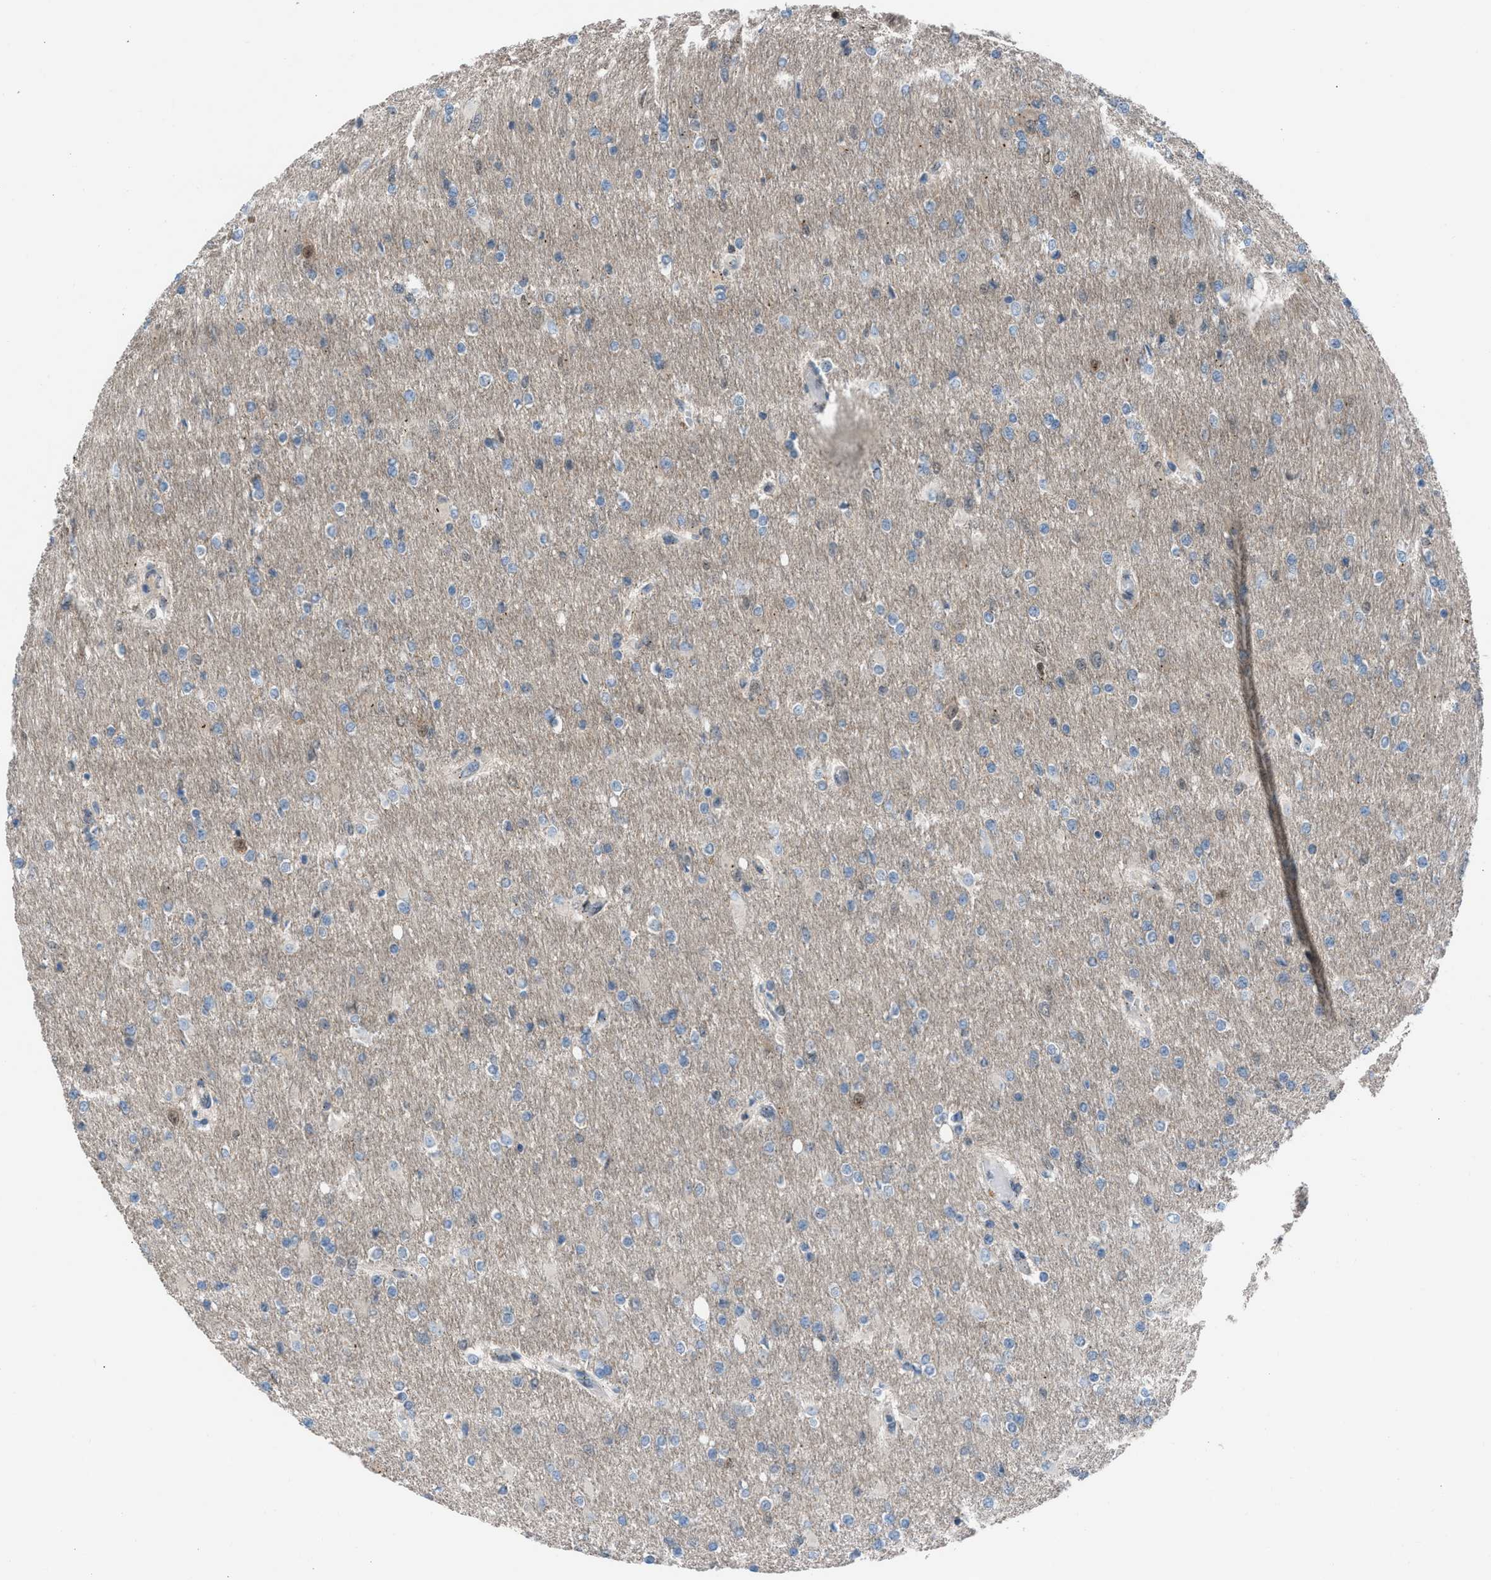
{"staining": {"intensity": "weak", "quantity": "<25%", "location": "nuclear"}, "tissue": "glioma", "cell_type": "Tumor cells", "image_type": "cancer", "snomed": [{"axis": "morphology", "description": "Glioma, malignant, High grade"}, {"axis": "topography", "description": "Cerebral cortex"}], "caption": "Tumor cells show no significant staining in glioma.", "gene": "CRTC1", "patient": {"sex": "female", "age": 36}}